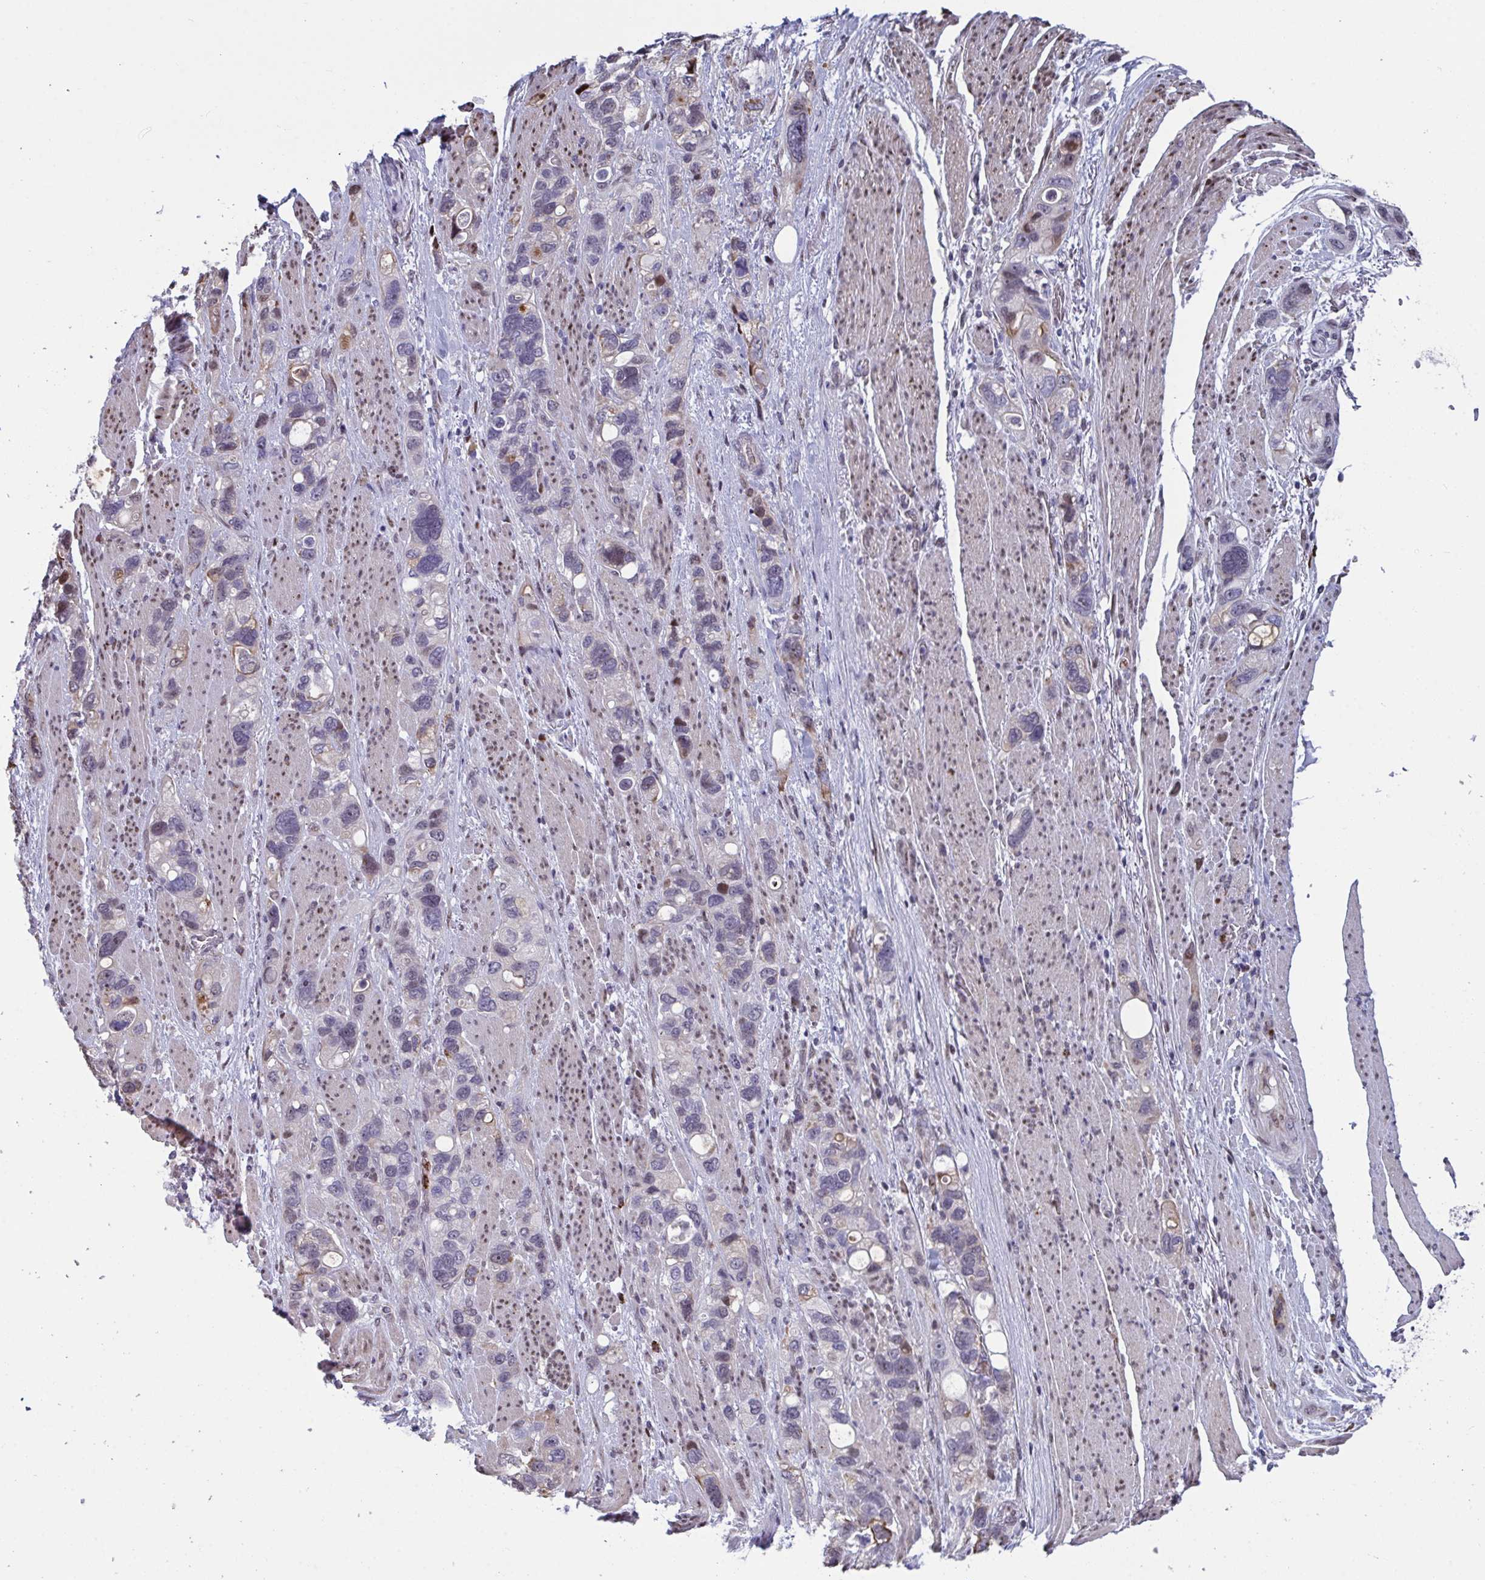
{"staining": {"intensity": "weak", "quantity": "<25%", "location": "nuclear"}, "tissue": "stomach cancer", "cell_type": "Tumor cells", "image_type": "cancer", "snomed": [{"axis": "morphology", "description": "Adenocarcinoma, NOS"}, {"axis": "topography", "description": "Stomach, upper"}], "caption": "This is an immunohistochemistry (IHC) micrograph of stomach adenocarcinoma. There is no positivity in tumor cells.", "gene": "PELI2", "patient": {"sex": "female", "age": 81}}